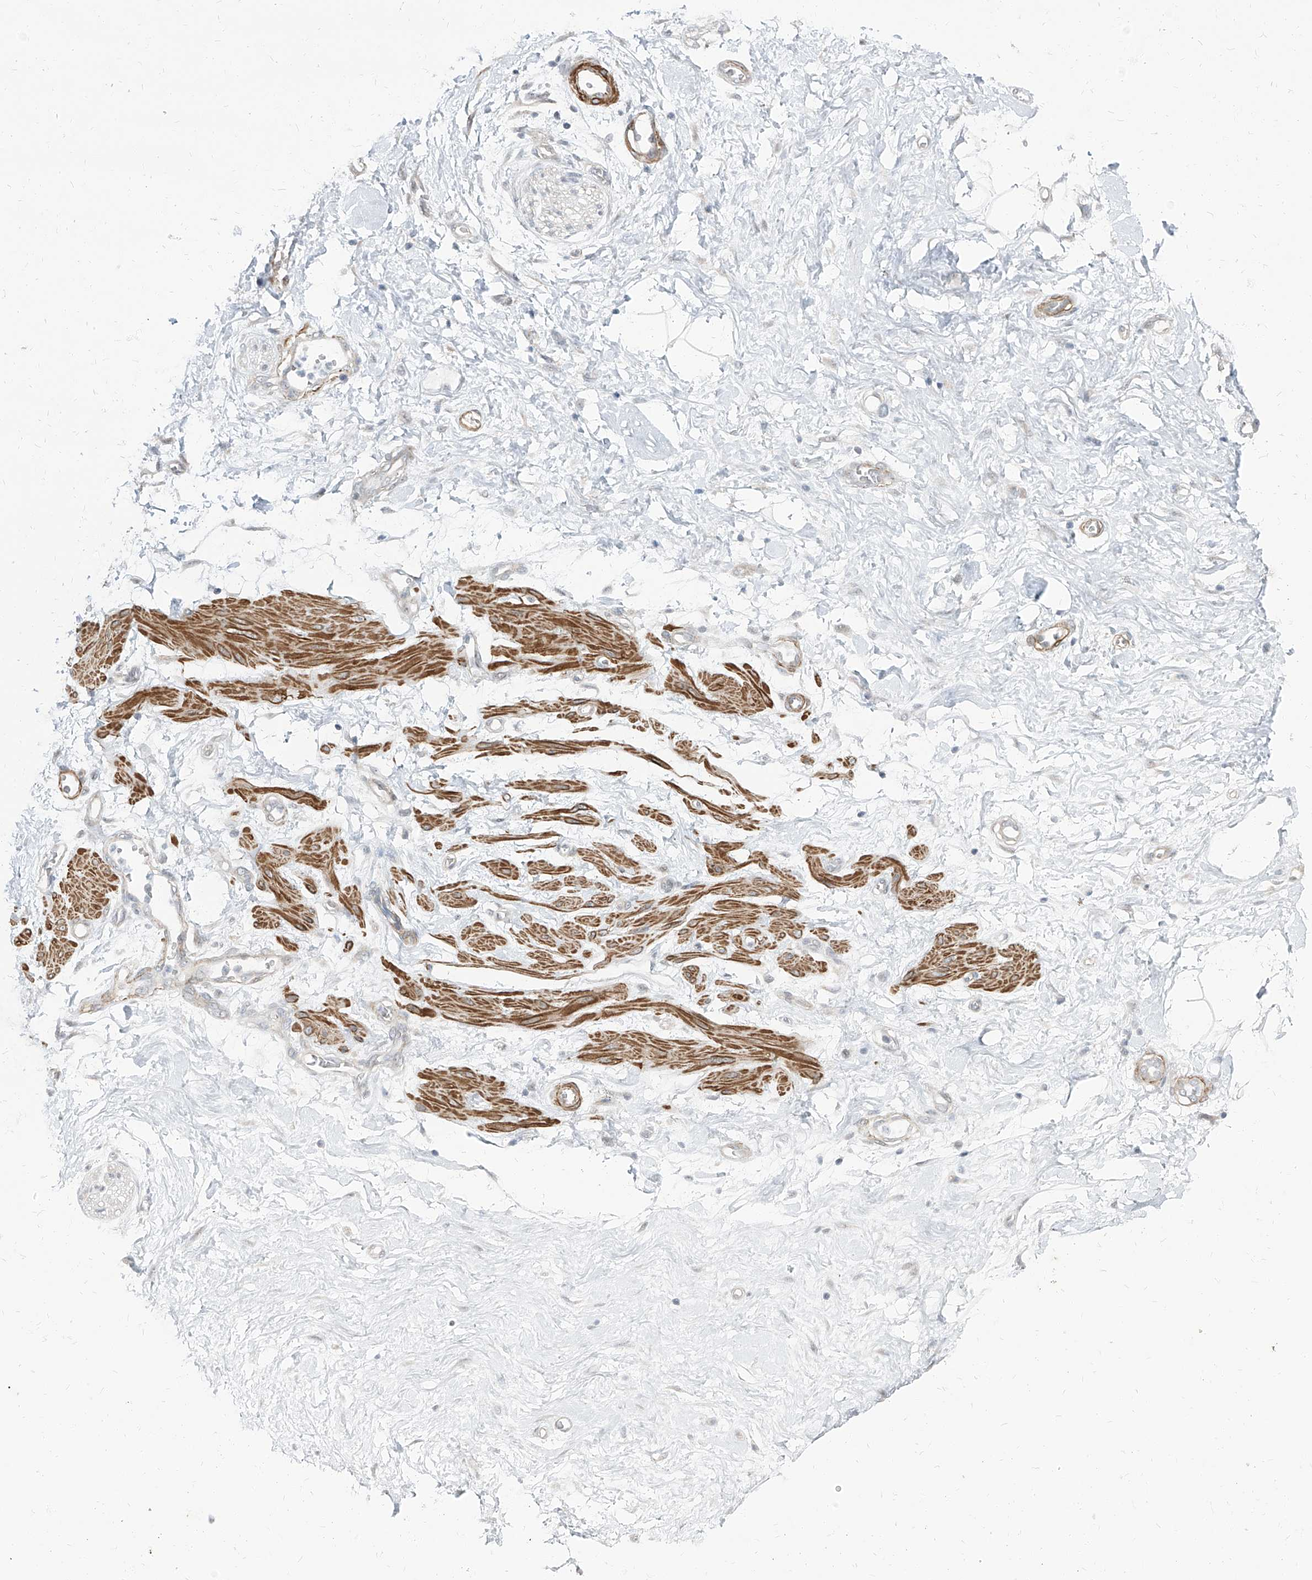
{"staining": {"intensity": "negative", "quantity": "none", "location": "none"}, "tissue": "adipose tissue", "cell_type": "Adipocytes", "image_type": "normal", "snomed": [{"axis": "morphology", "description": "Normal tissue, NOS"}, {"axis": "morphology", "description": "Adenocarcinoma, NOS"}, {"axis": "topography", "description": "Pancreas"}, {"axis": "topography", "description": "Peripheral nerve tissue"}], "caption": "There is no significant staining in adipocytes of adipose tissue. Nuclei are stained in blue.", "gene": "TXLNB", "patient": {"sex": "male", "age": 59}}